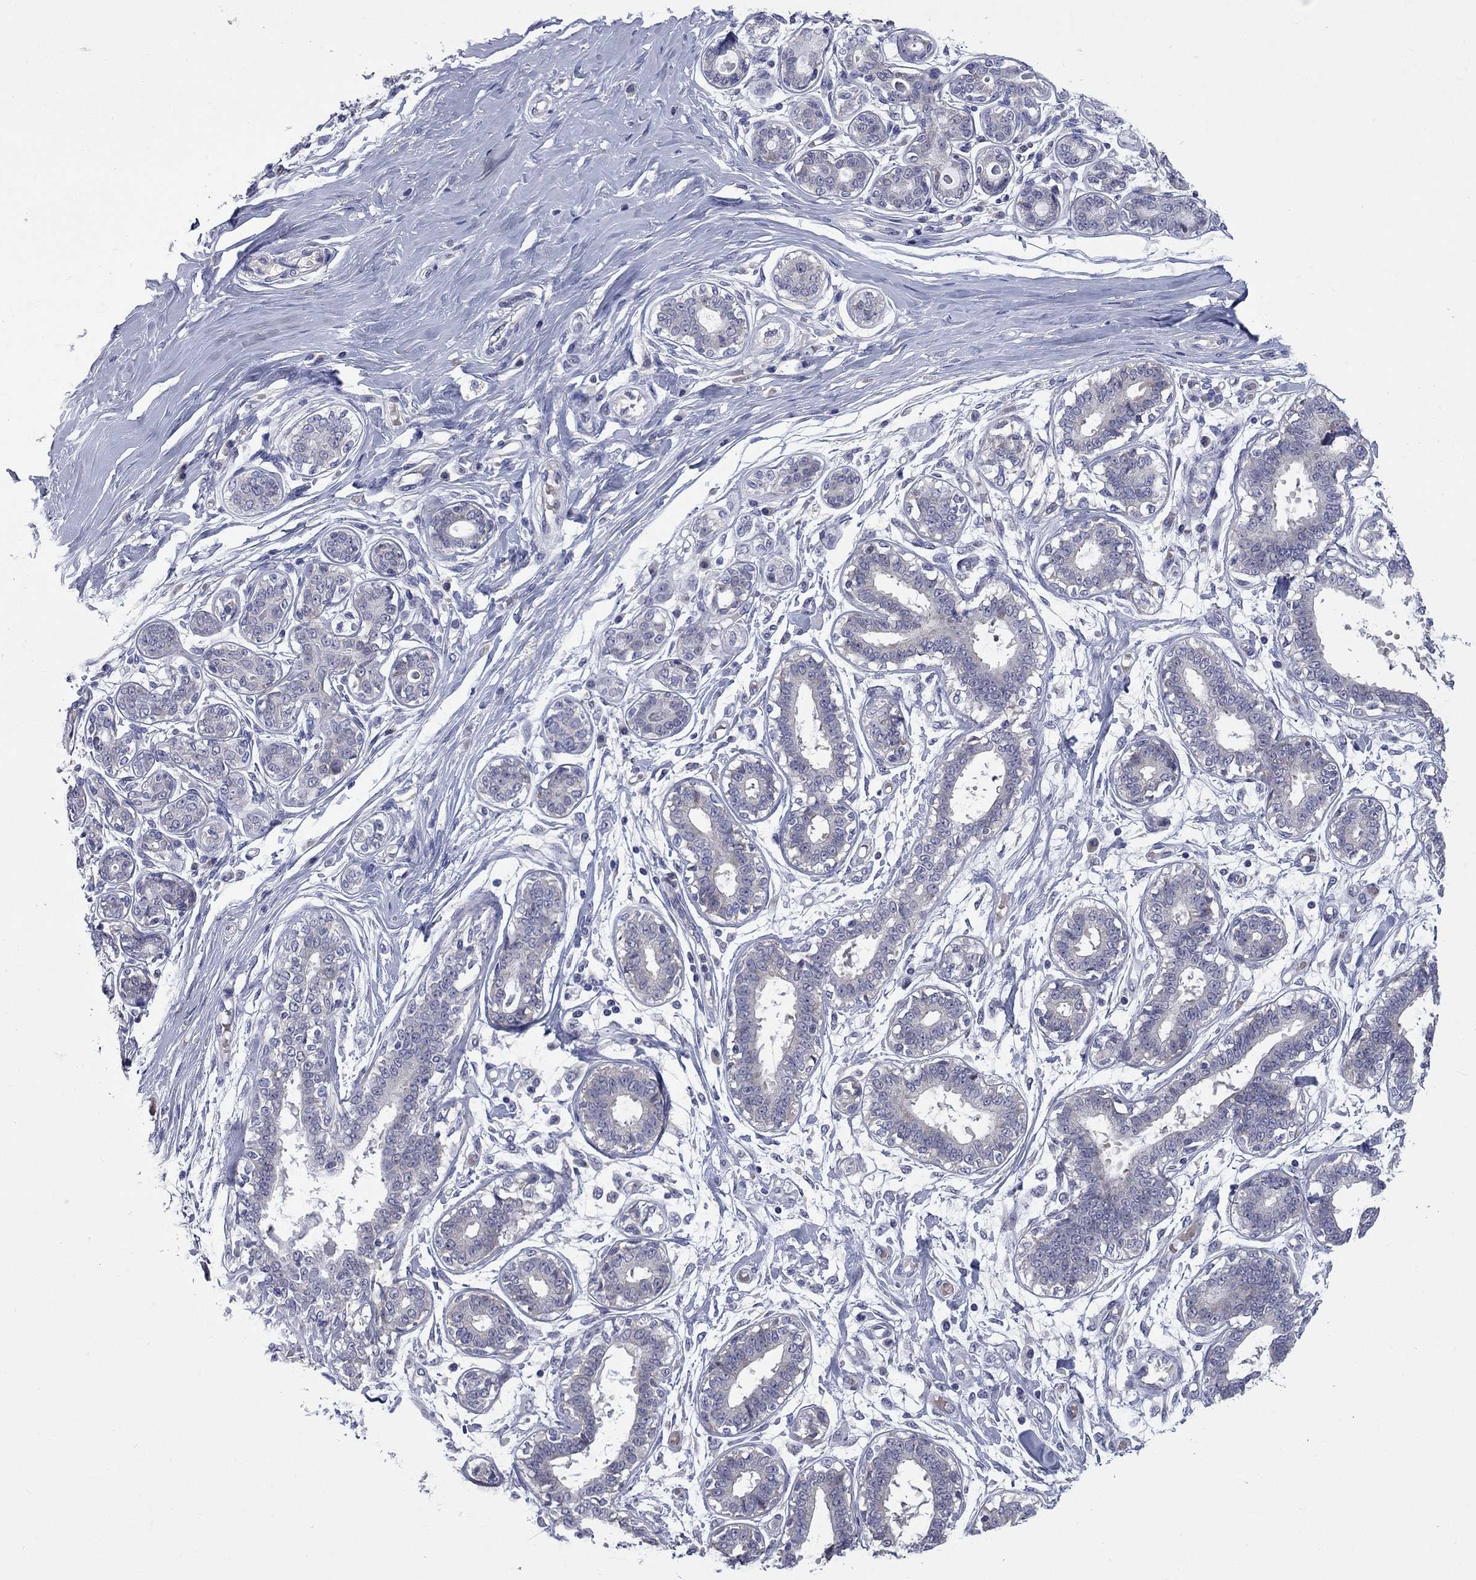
{"staining": {"intensity": "negative", "quantity": "none", "location": "none"}, "tissue": "breast", "cell_type": "Adipocytes", "image_type": "normal", "snomed": [{"axis": "morphology", "description": "Normal tissue, NOS"}, {"axis": "topography", "description": "Skin"}, {"axis": "topography", "description": "Breast"}], "caption": "Immunohistochemistry histopathology image of unremarkable breast: breast stained with DAB (3,3'-diaminobenzidine) exhibits no significant protein staining in adipocytes.", "gene": "UNC119B", "patient": {"sex": "female", "age": 43}}